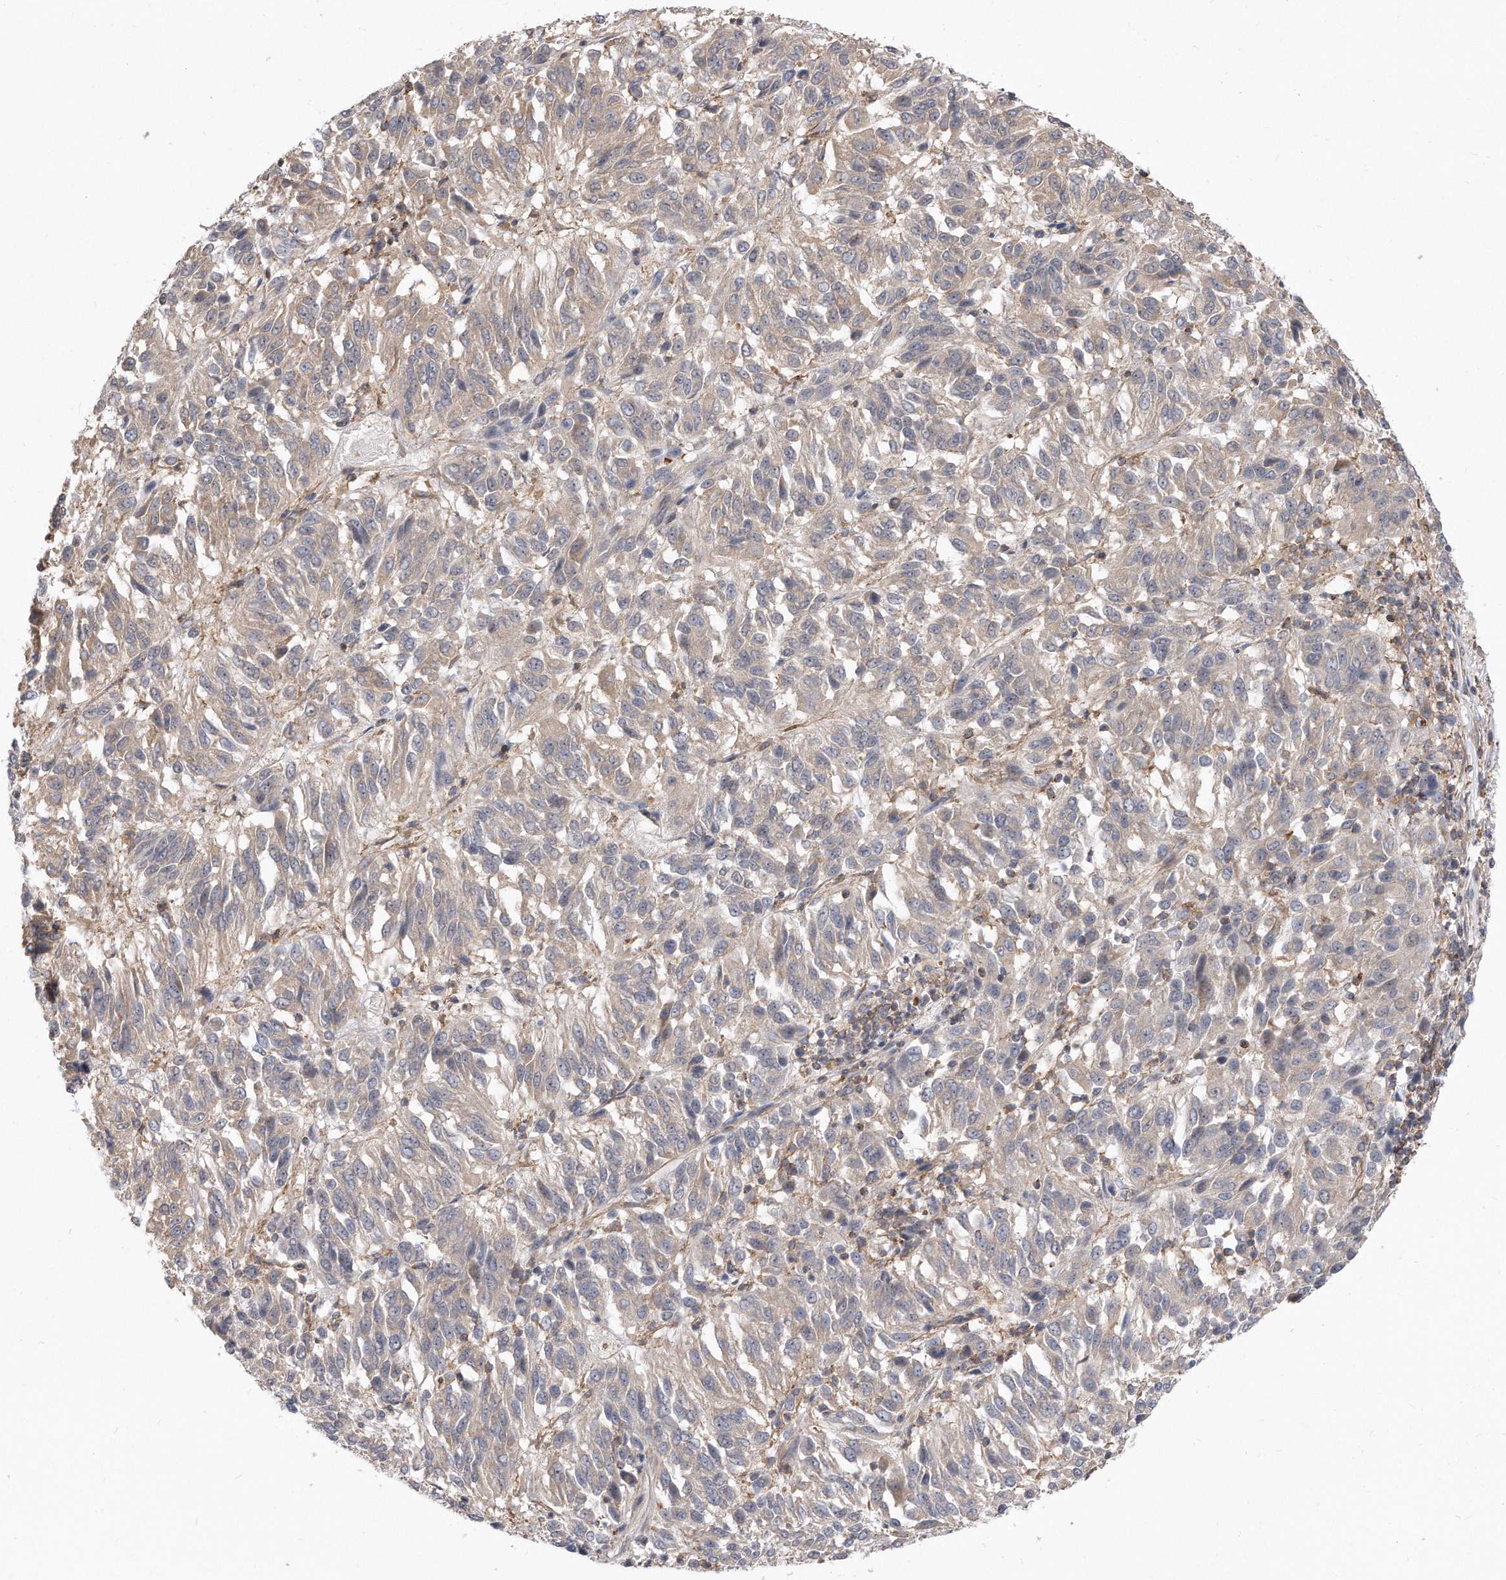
{"staining": {"intensity": "weak", "quantity": "<25%", "location": "nuclear"}, "tissue": "melanoma", "cell_type": "Tumor cells", "image_type": "cancer", "snomed": [{"axis": "morphology", "description": "Malignant melanoma, Metastatic site"}, {"axis": "topography", "description": "Lung"}], "caption": "There is no significant positivity in tumor cells of malignant melanoma (metastatic site).", "gene": "TCP1", "patient": {"sex": "male", "age": 64}}